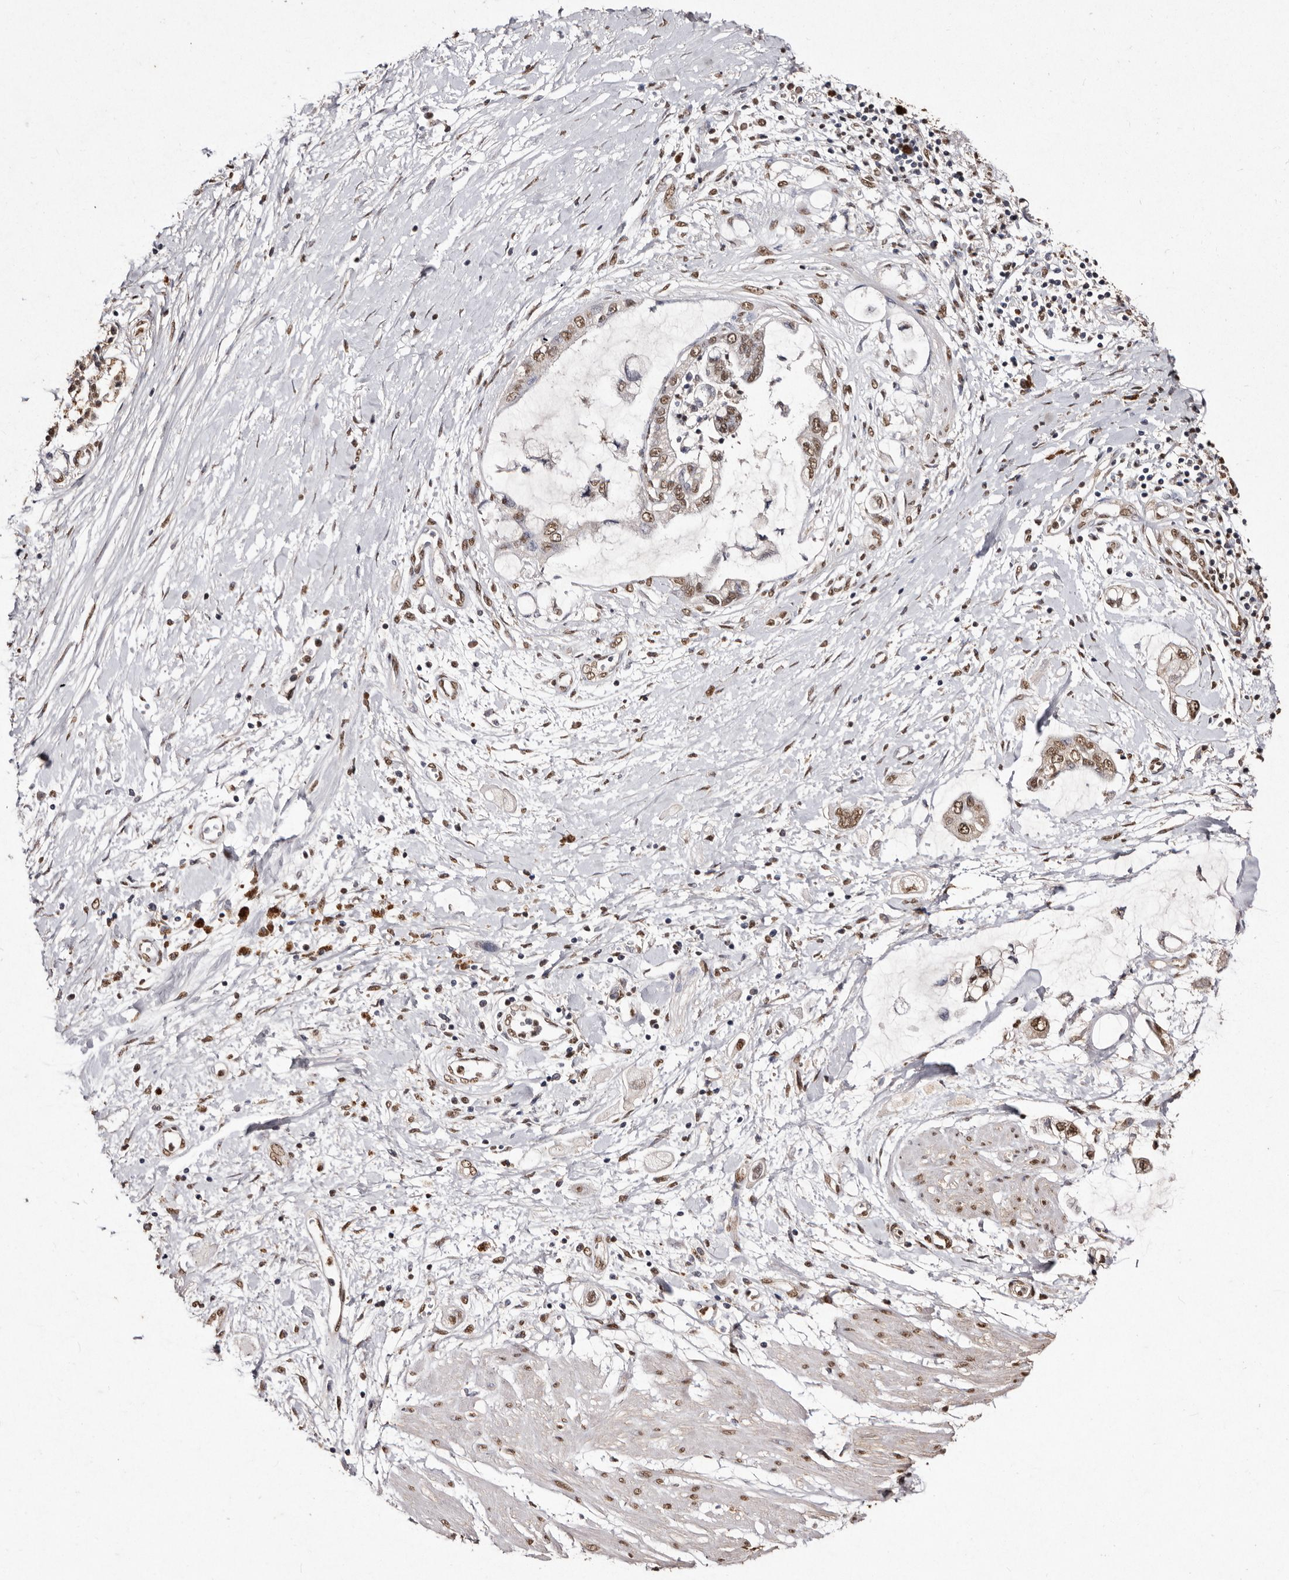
{"staining": {"intensity": "moderate", "quantity": ">75%", "location": "nuclear"}, "tissue": "pancreatic cancer", "cell_type": "Tumor cells", "image_type": "cancer", "snomed": [{"axis": "morphology", "description": "Adenocarcinoma, NOS"}, {"axis": "topography", "description": "Pancreas"}], "caption": "Adenocarcinoma (pancreatic) stained for a protein reveals moderate nuclear positivity in tumor cells. Using DAB (brown) and hematoxylin (blue) stains, captured at high magnification using brightfield microscopy.", "gene": "ERBB4", "patient": {"sex": "male", "age": 59}}